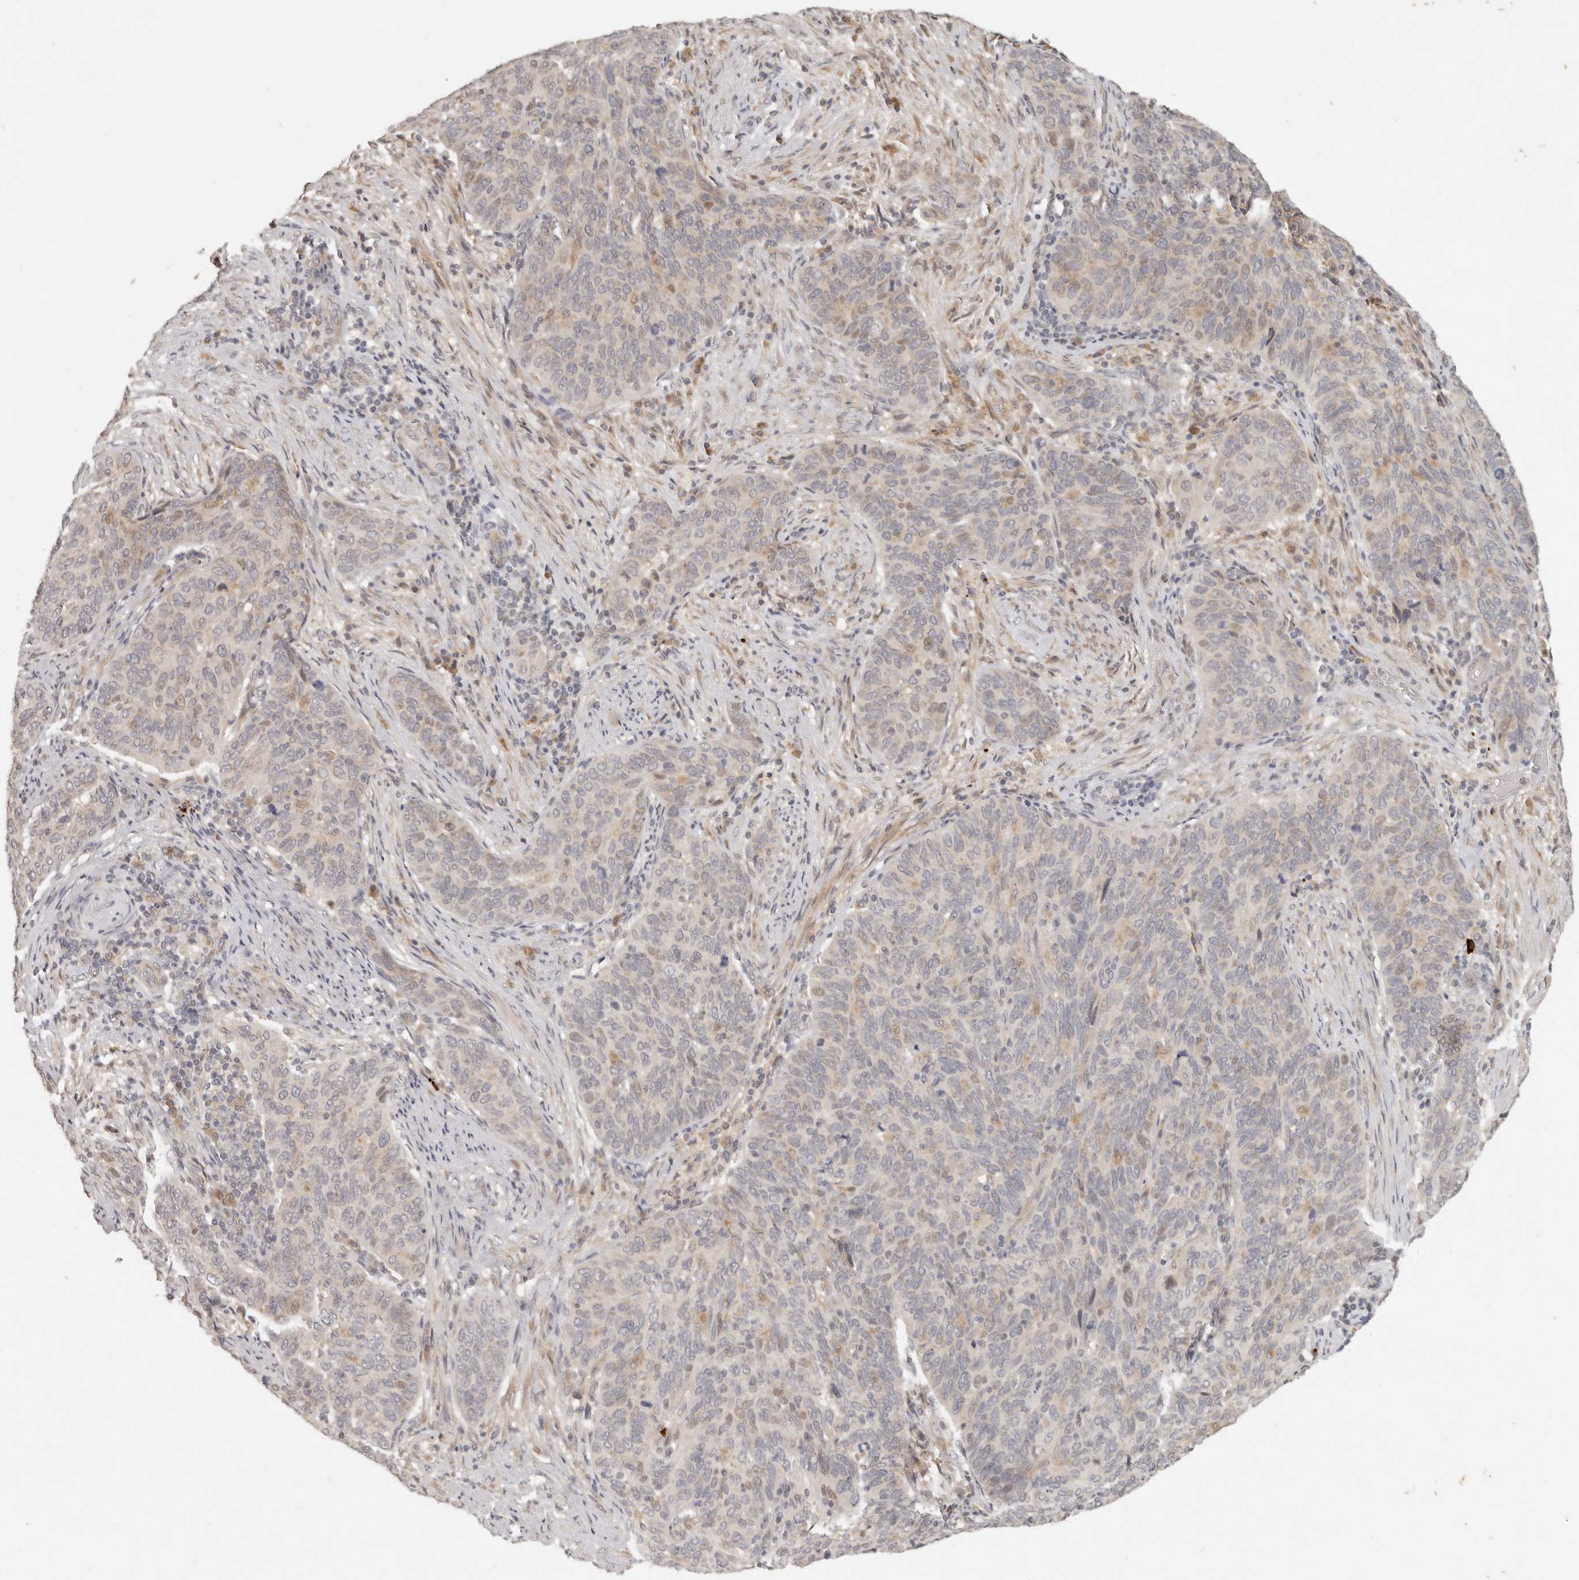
{"staining": {"intensity": "negative", "quantity": "none", "location": "none"}, "tissue": "cervical cancer", "cell_type": "Tumor cells", "image_type": "cancer", "snomed": [{"axis": "morphology", "description": "Squamous cell carcinoma, NOS"}, {"axis": "topography", "description": "Cervix"}], "caption": "A histopathology image of squamous cell carcinoma (cervical) stained for a protein shows no brown staining in tumor cells.", "gene": "UBXN11", "patient": {"sex": "female", "age": 60}}